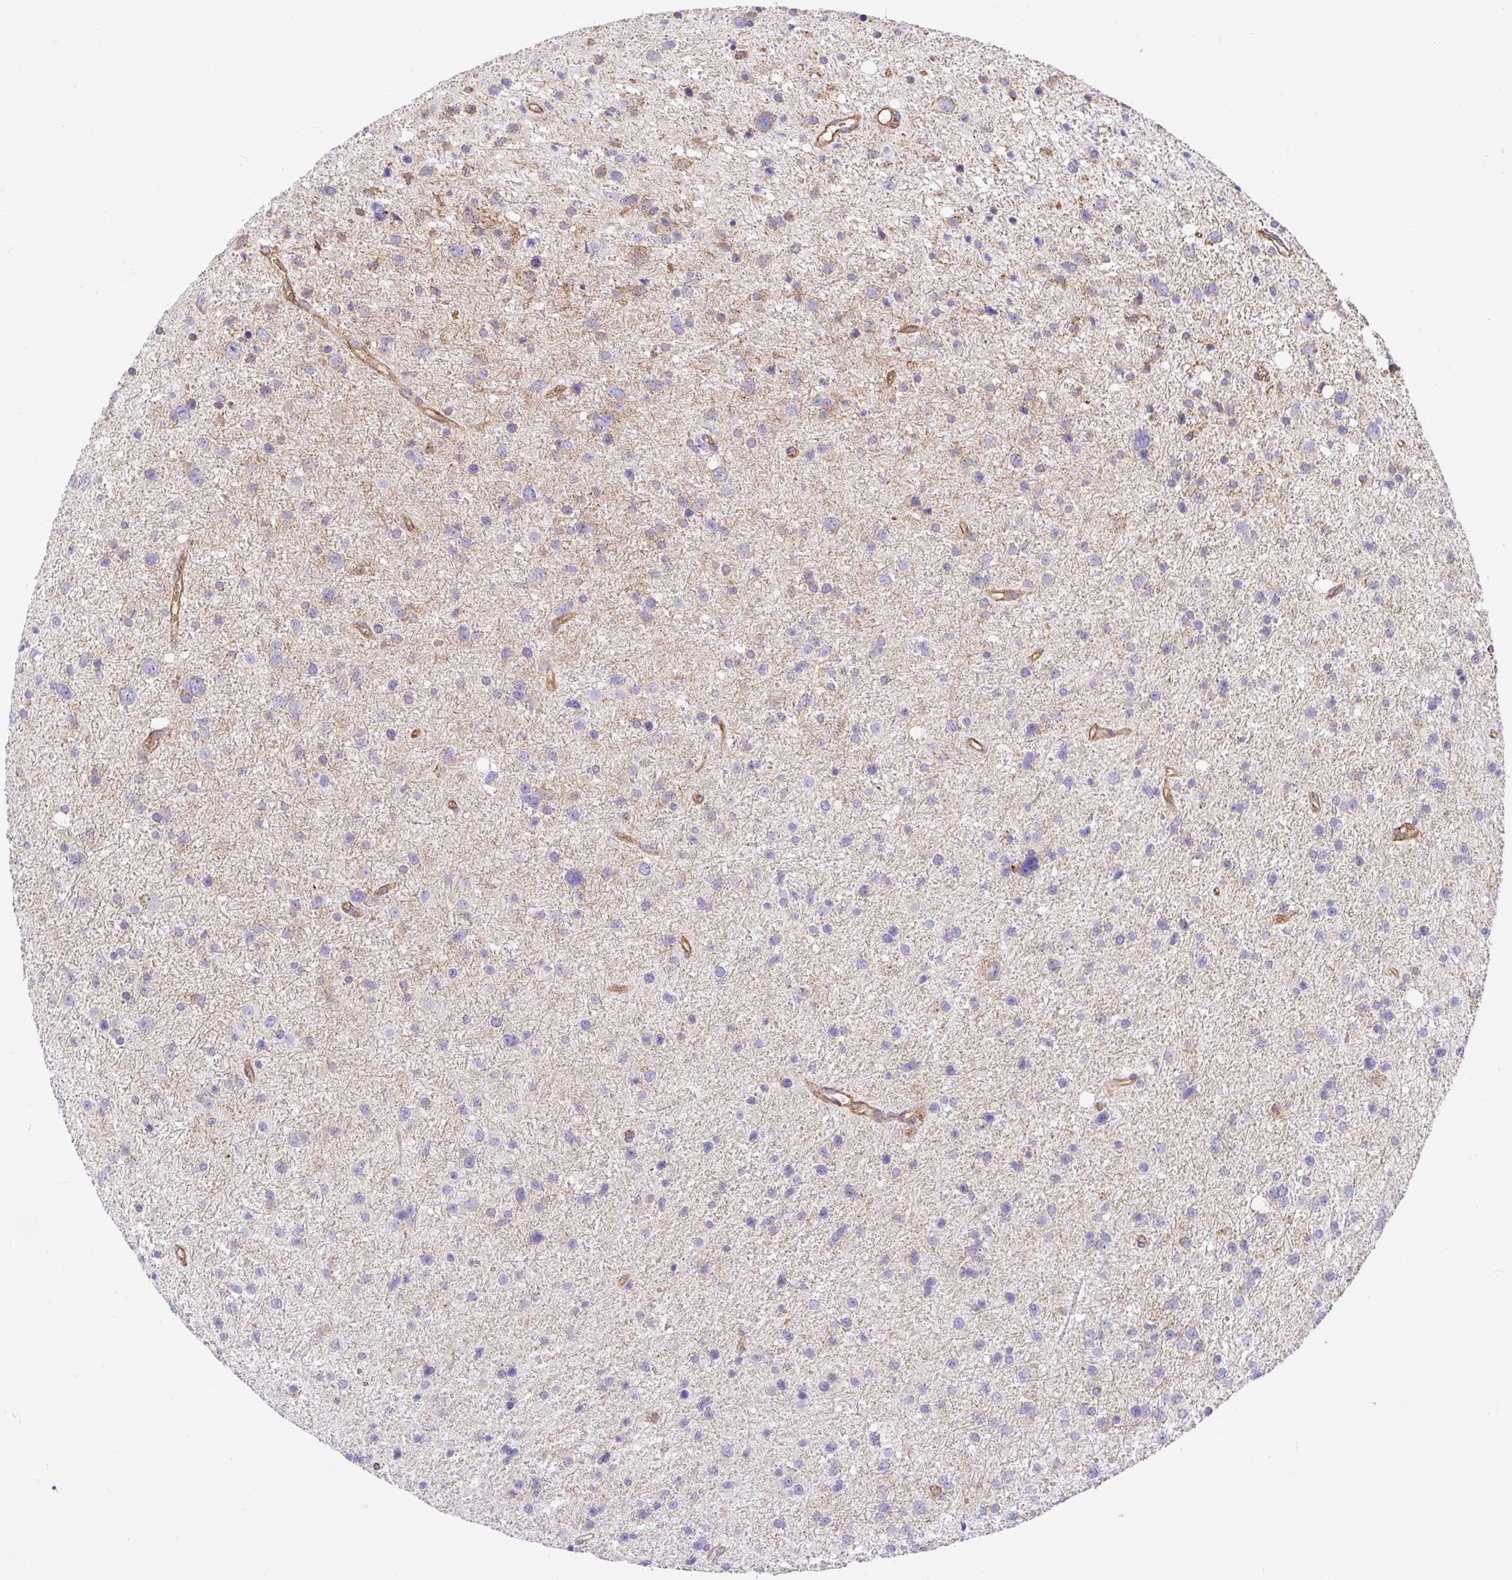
{"staining": {"intensity": "weak", "quantity": "<25%", "location": "cytoplasmic/membranous"}, "tissue": "glioma", "cell_type": "Tumor cells", "image_type": "cancer", "snomed": [{"axis": "morphology", "description": "Glioma, malignant, Low grade"}, {"axis": "topography", "description": "Brain"}], "caption": "A micrograph of glioma stained for a protein displays no brown staining in tumor cells. (DAB immunohistochemistry (IHC), high magnification).", "gene": "ARL4D", "patient": {"sex": "female", "age": 55}}